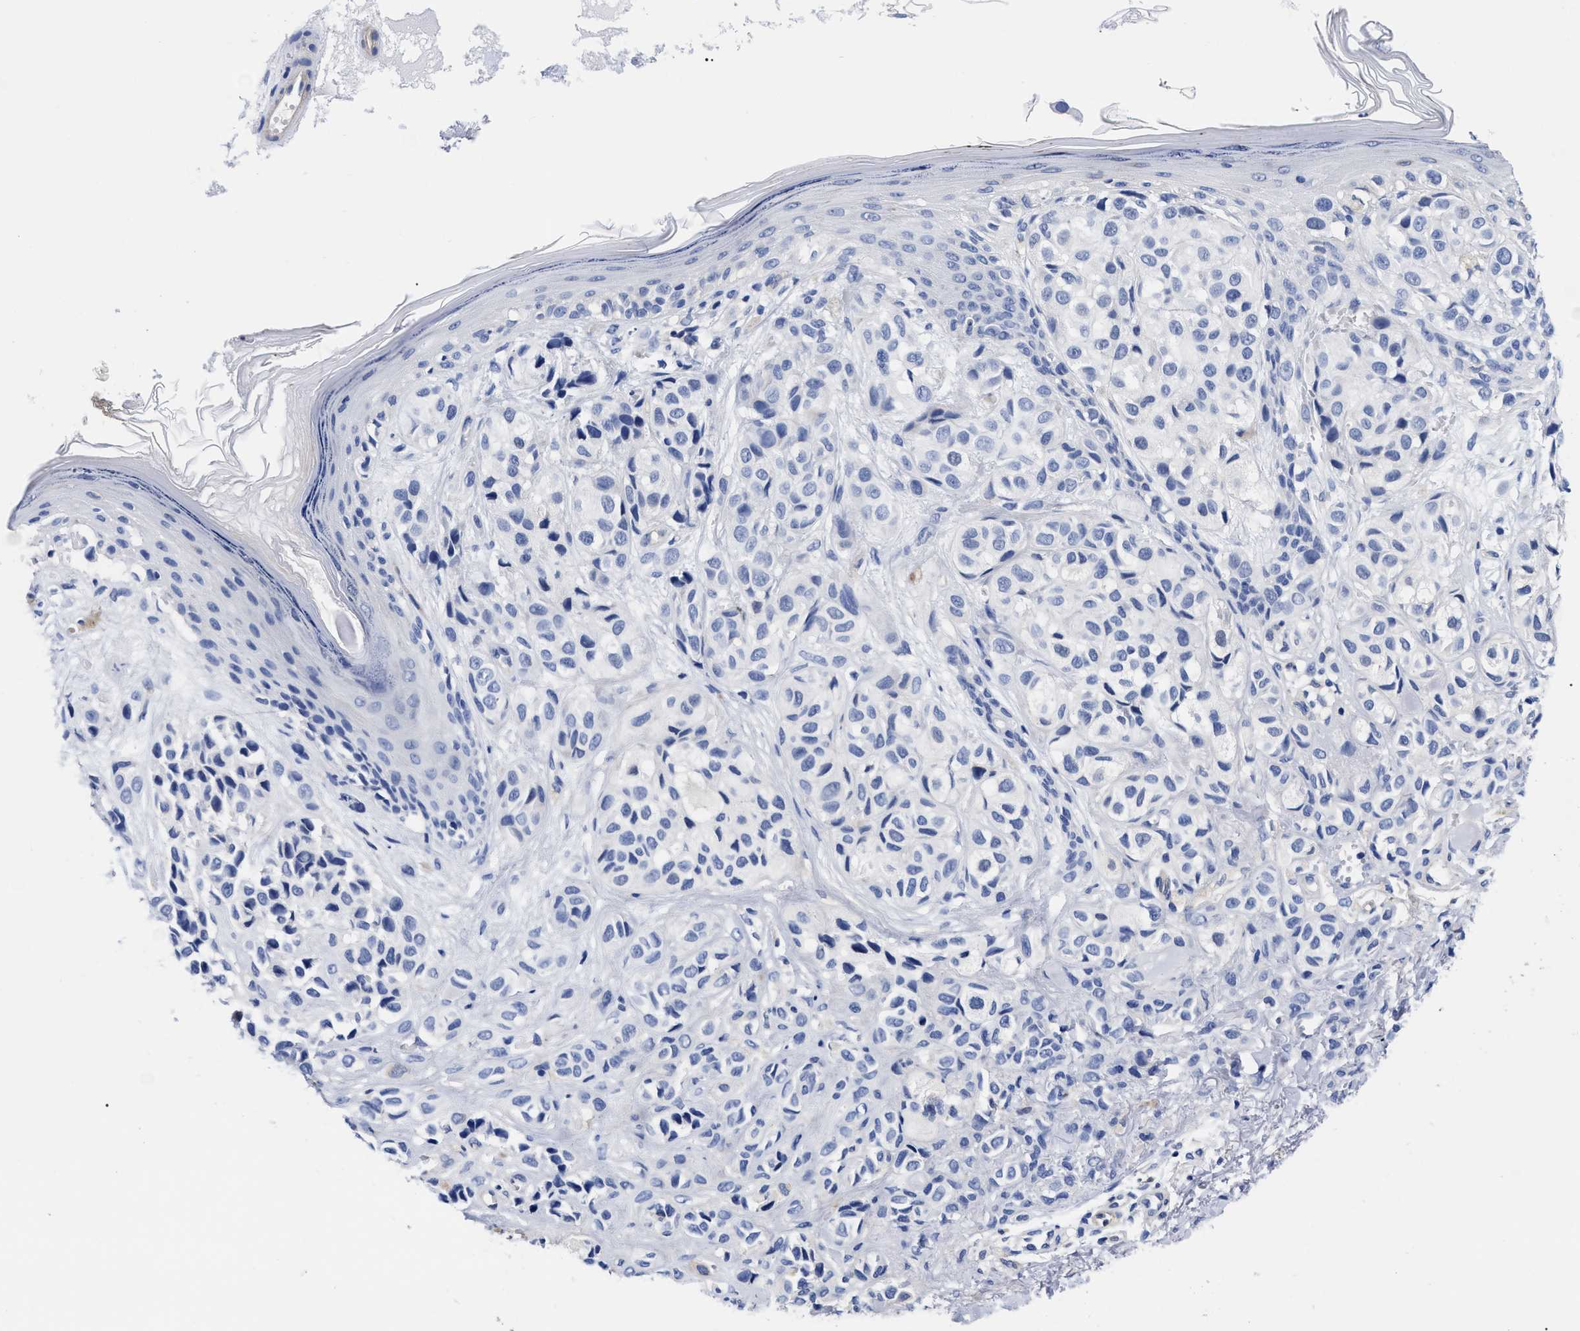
{"staining": {"intensity": "negative", "quantity": "none", "location": "none"}, "tissue": "melanoma", "cell_type": "Tumor cells", "image_type": "cancer", "snomed": [{"axis": "morphology", "description": "Malignant melanoma, NOS"}, {"axis": "topography", "description": "Skin"}], "caption": "A high-resolution image shows immunohistochemistry (IHC) staining of melanoma, which shows no significant staining in tumor cells.", "gene": "IRAG2", "patient": {"sex": "female", "age": 58}}